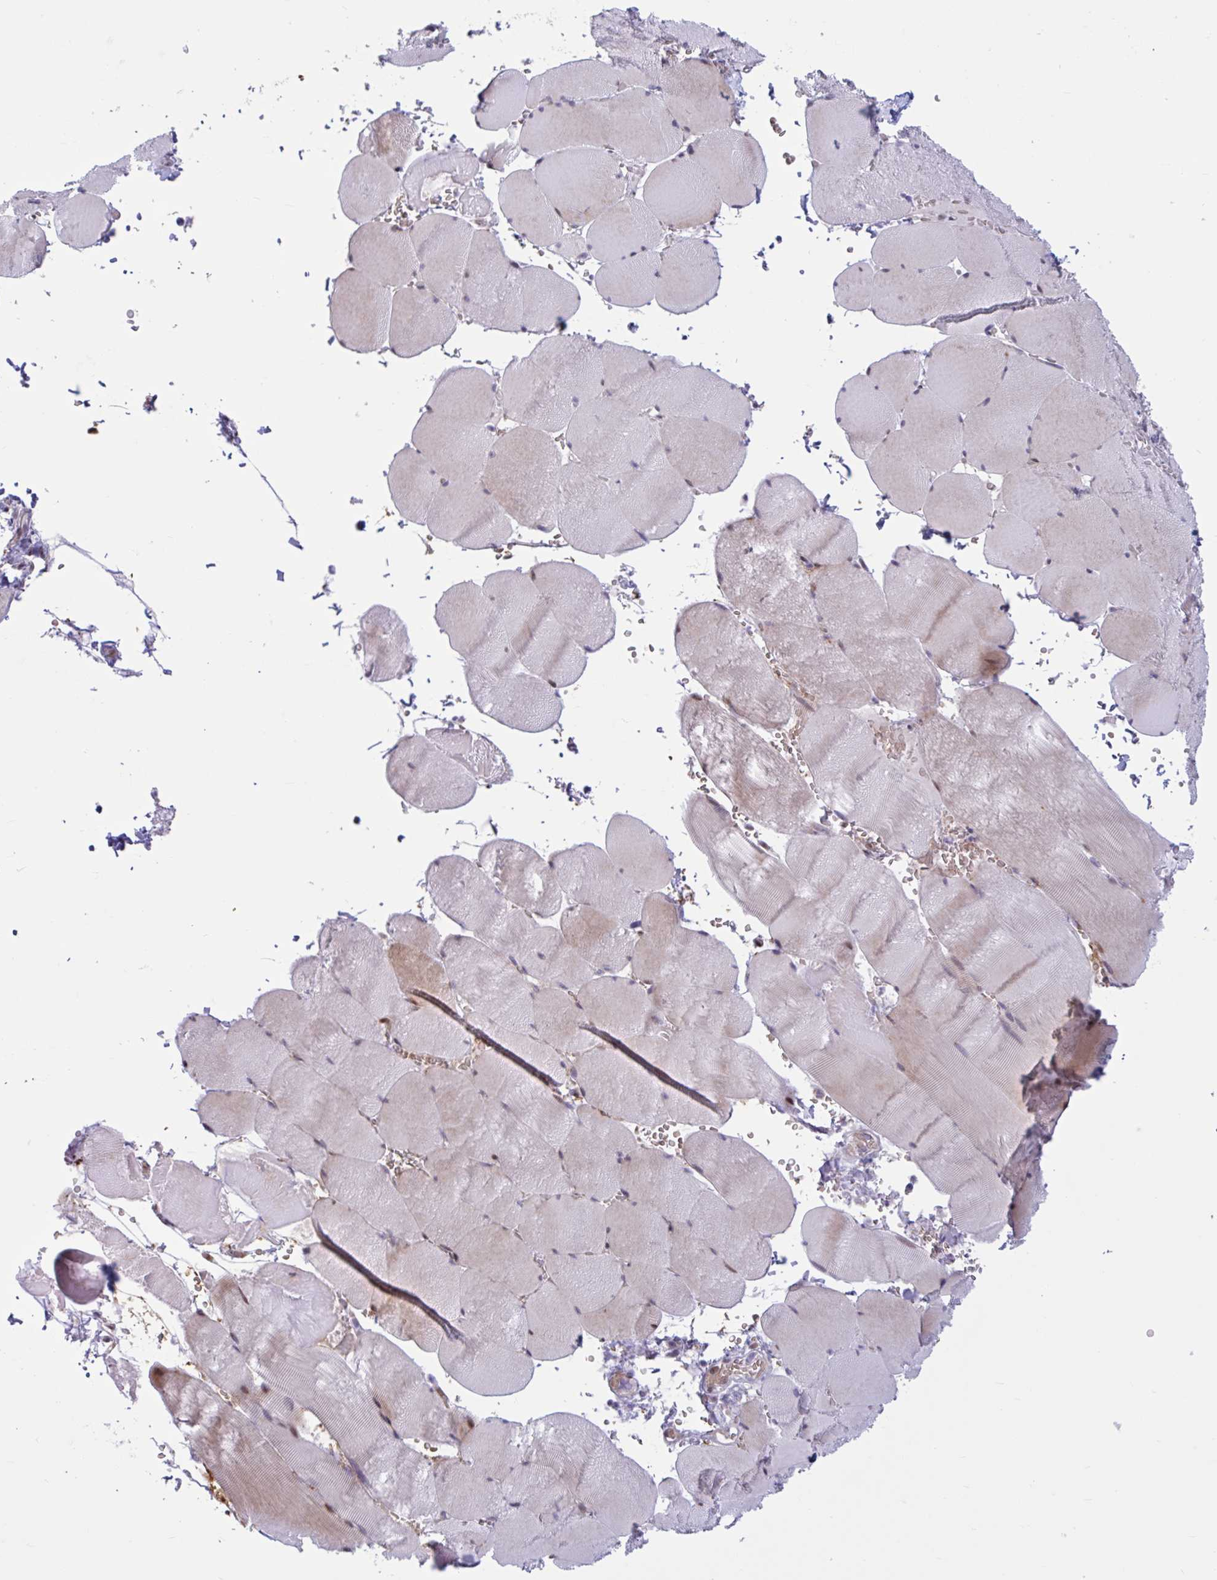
{"staining": {"intensity": "moderate", "quantity": "25%-75%", "location": "cytoplasmic/membranous"}, "tissue": "skeletal muscle", "cell_type": "Myocytes", "image_type": "normal", "snomed": [{"axis": "morphology", "description": "Normal tissue, NOS"}, {"axis": "topography", "description": "Skeletal muscle"}, {"axis": "topography", "description": "Head-Neck"}], "caption": "Moderate cytoplasmic/membranous protein positivity is appreciated in approximately 25%-75% of myocytes in skeletal muscle. The protein of interest is shown in brown color, while the nuclei are stained blue.", "gene": "RBL1", "patient": {"sex": "male", "age": 66}}